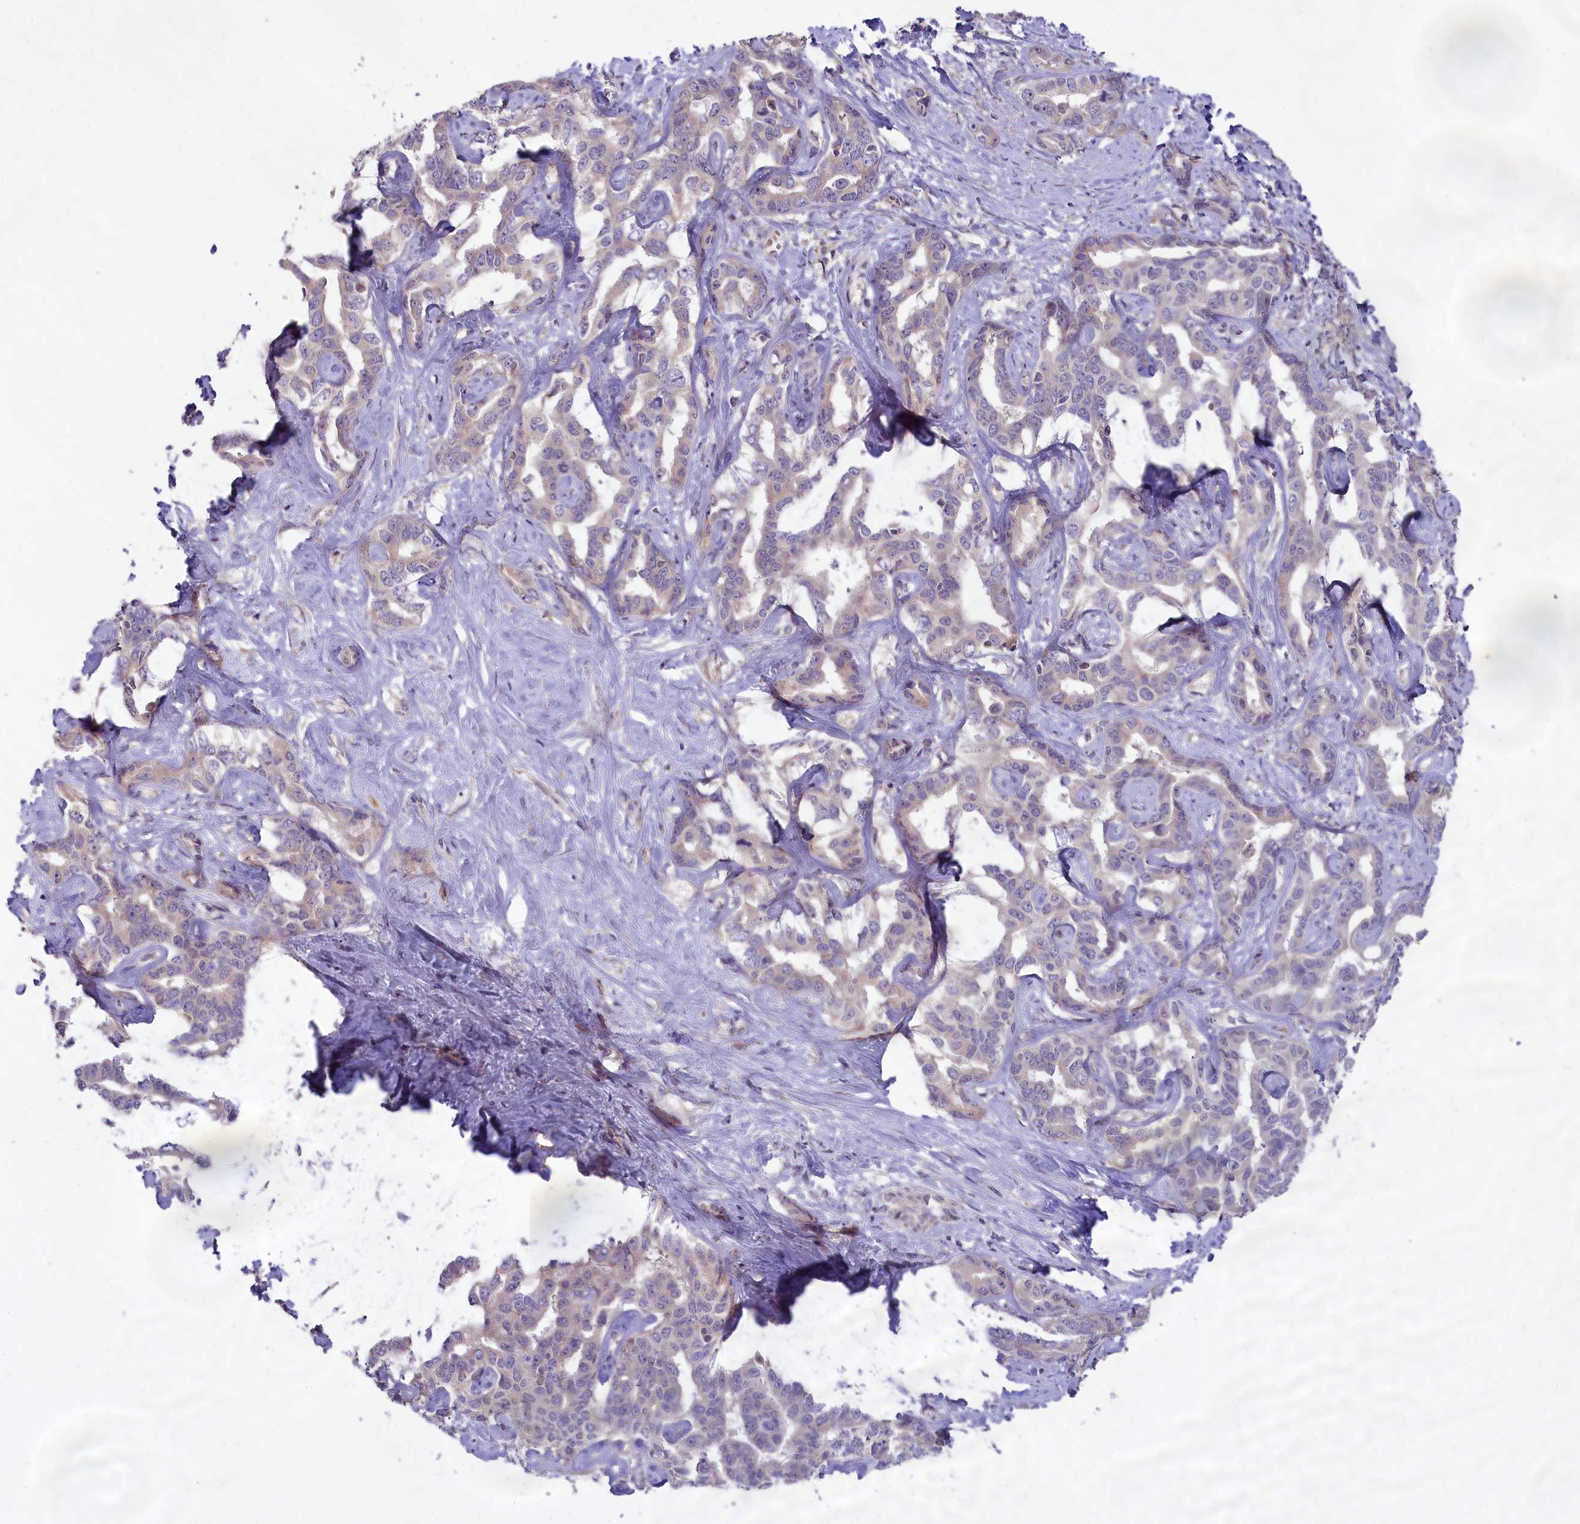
{"staining": {"intensity": "weak", "quantity": "<25%", "location": "cytoplasmic/membranous"}, "tissue": "liver cancer", "cell_type": "Tumor cells", "image_type": "cancer", "snomed": [{"axis": "morphology", "description": "Cholangiocarcinoma"}, {"axis": "topography", "description": "Liver"}], "caption": "Tumor cells are negative for brown protein staining in liver cancer. (DAB immunohistochemistry (IHC) with hematoxylin counter stain).", "gene": "MEMO1", "patient": {"sex": "male", "age": 59}}